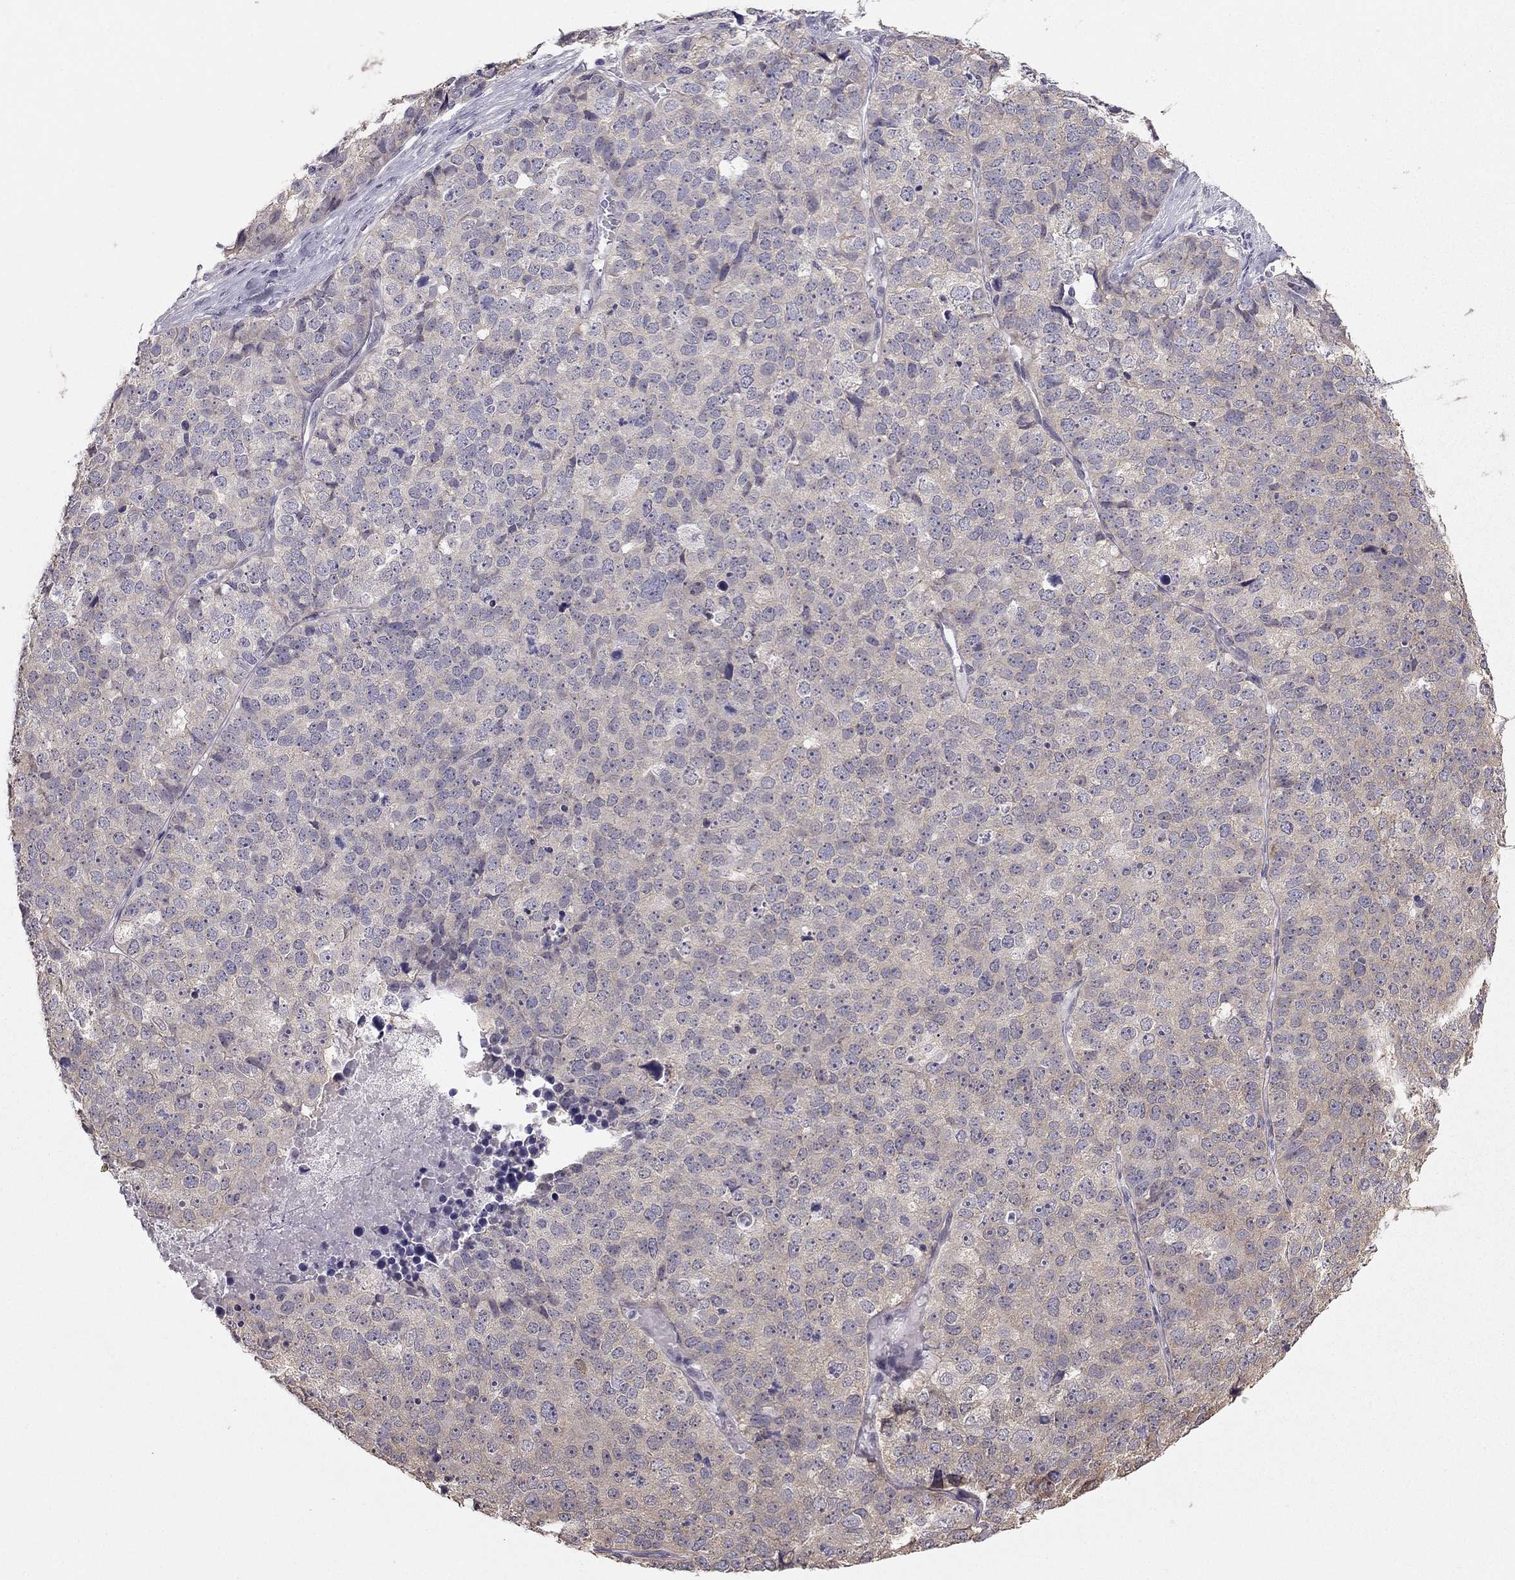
{"staining": {"intensity": "negative", "quantity": "none", "location": "none"}, "tissue": "stomach cancer", "cell_type": "Tumor cells", "image_type": "cancer", "snomed": [{"axis": "morphology", "description": "Adenocarcinoma, NOS"}, {"axis": "topography", "description": "Stomach"}], "caption": "Immunohistochemistry histopathology image of neoplastic tissue: stomach cancer (adenocarcinoma) stained with DAB reveals no significant protein positivity in tumor cells.", "gene": "HSFX1", "patient": {"sex": "male", "age": 69}}